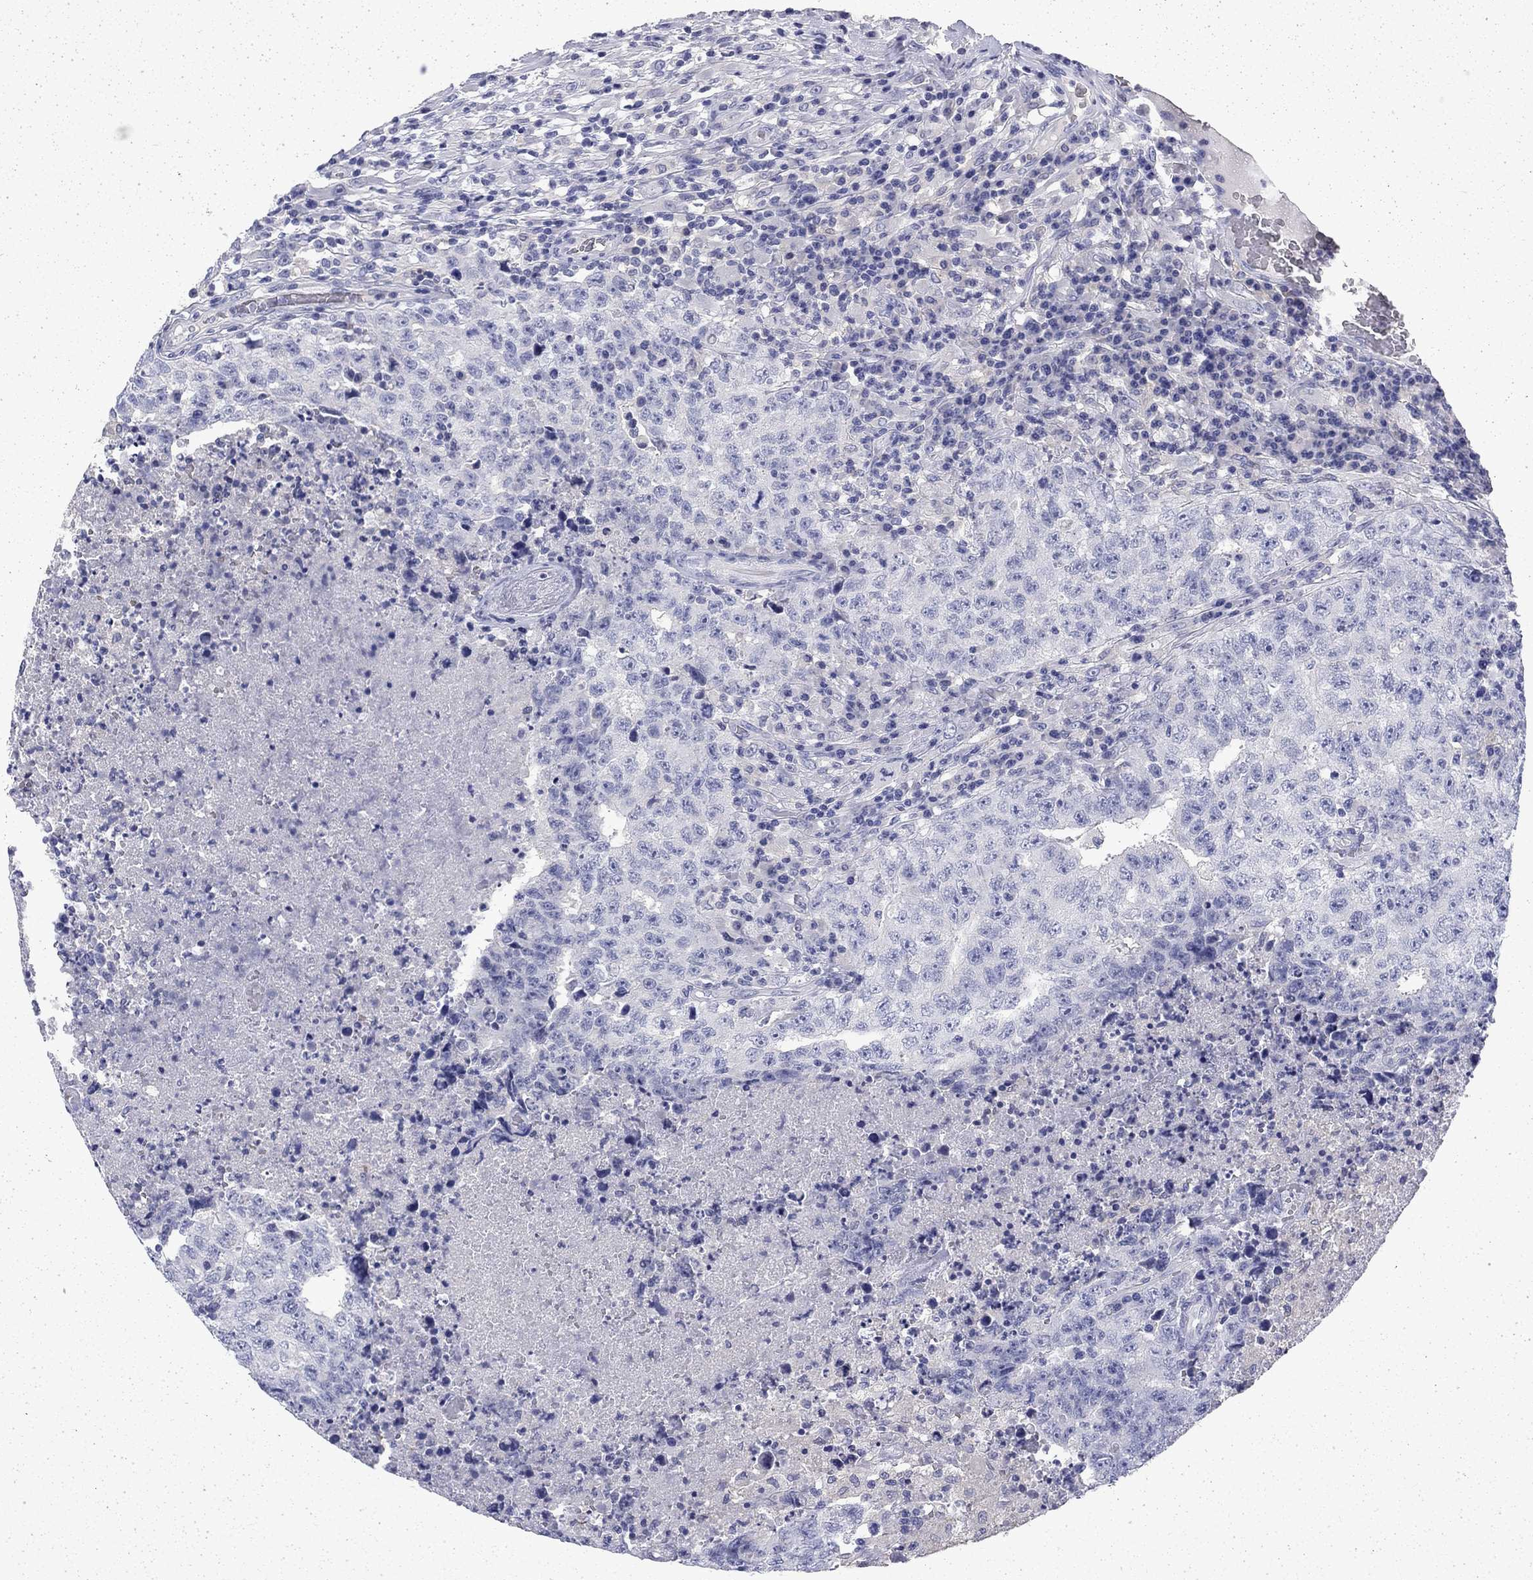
{"staining": {"intensity": "negative", "quantity": "none", "location": "none"}, "tissue": "testis cancer", "cell_type": "Tumor cells", "image_type": "cancer", "snomed": [{"axis": "morphology", "description": "Necrosis, NOS"}, {"axis": "morphology", "description": "Carcinoma, Embryonal, NOS"}, {"axis": "topography", "description": "Testis"}], "caption": "Immunohistochemistry micrograph of neoplastic tissue: embryonal carcinoma (testis) stained with DAB reveals no significant protein staining in tumor cells.", "gene": "ENPP6", "patient": {"sex": "male", "age": 19}}